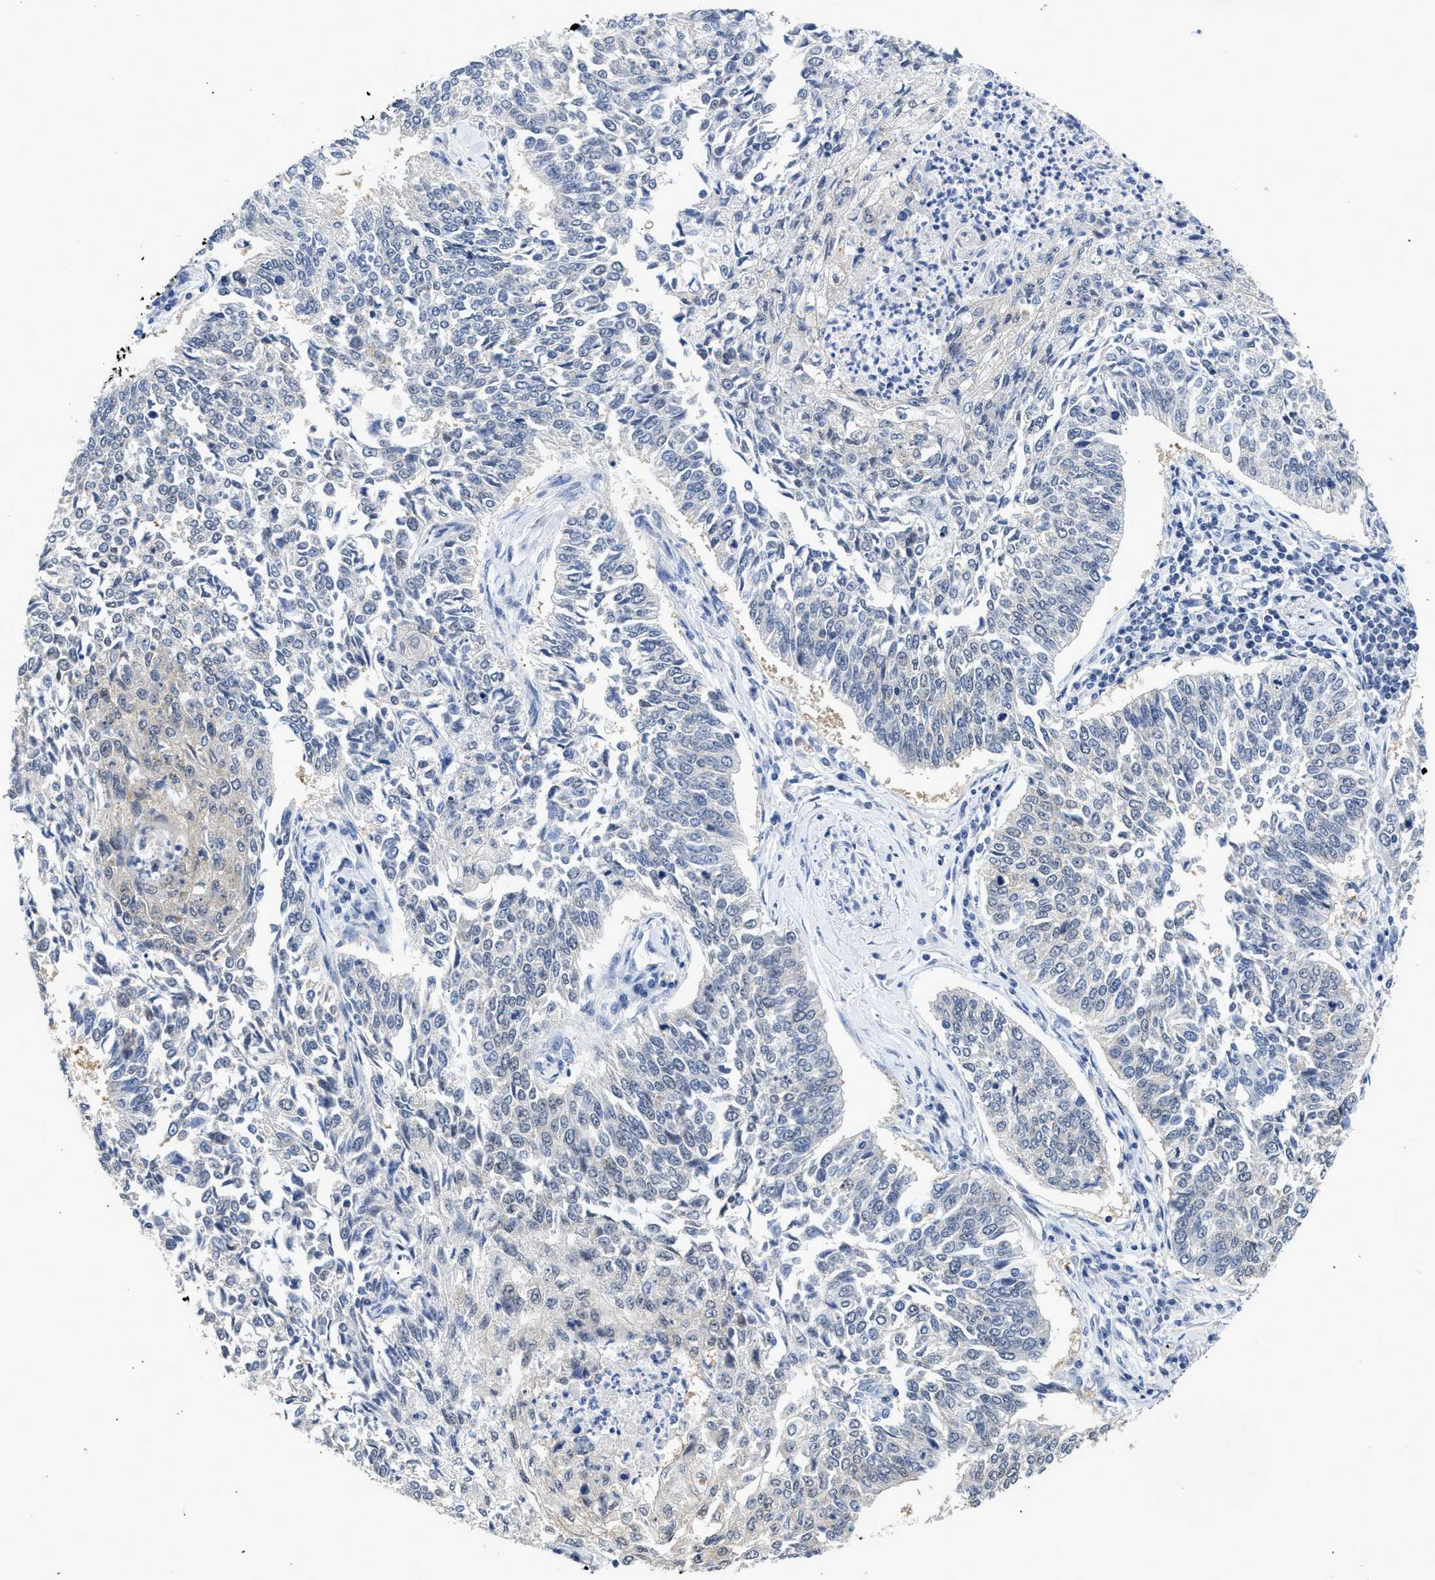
{"staining": {"intensity": "weak", "quantity": "<25%", "location": "cytoplasmic/membranous"}, "tissue": "lung cancer", "cell_type": "Tumor cells", "image_type": "cancer", "snomed": [{"axis": "morphology", "description": "Normal tissue, NOS"}, {"axis": "morphology", "description": "Squamous cell carcinoma, NOS"}, {"axis": "topography", "description": "Cartilage tissue"}, {"axis": "topography", "description": "Bronchus"}, {"axis": "topography", "description": "Lung"}], "caption": "Immunohistochemistry (IHC) image of neoplastic tissue: lung squamous cell carcinoma stained with DAB displays no significant protein positivity in tumor cells. The staining is performed using DAB (3,3'-diaminobenzidine) brown chromogen with nuclei counter-stained in using hematoxylin.", "gene": "PPM1L", "patient": {"sex": "female", "age": 49}}